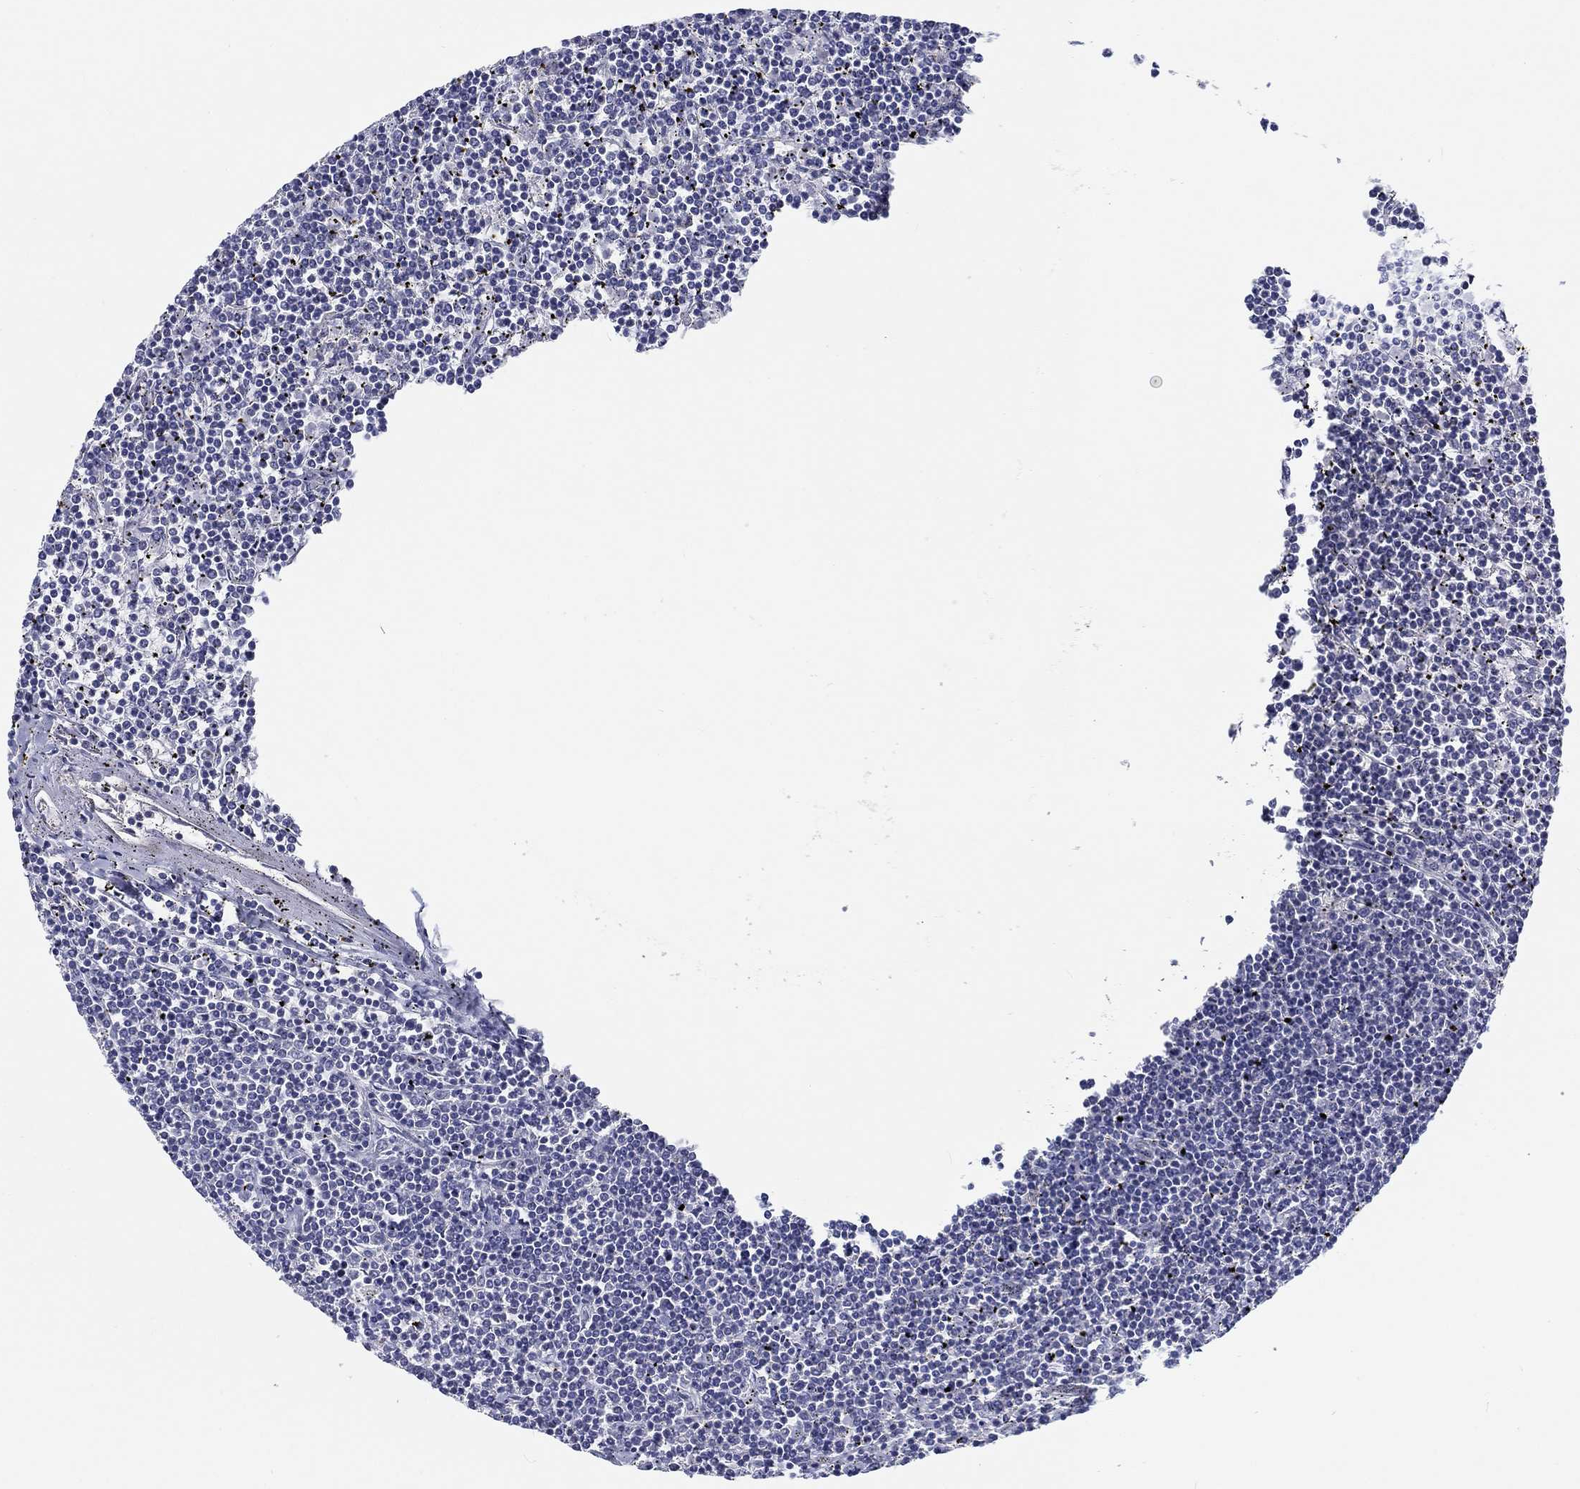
{"staining": {"intensity": "negative", "quantity": "none", "location": "none"}, "tissue": "lymphoma", "cell_type": "Tumor cells", "image_type": "cancer", "snomed": [{"axis": "morphology", "description": "Malignant lymphoma, non-Hodgkin's type, Low grade"}, {"axis": "topography", "description": "Spleen"}], "caption": "This is an immunohistochemistry micrograph of human lymphoma. There is no positivity in tumor cells.", "gene": "CRYGD", "patient": {"sex": "female", "age": 19}}